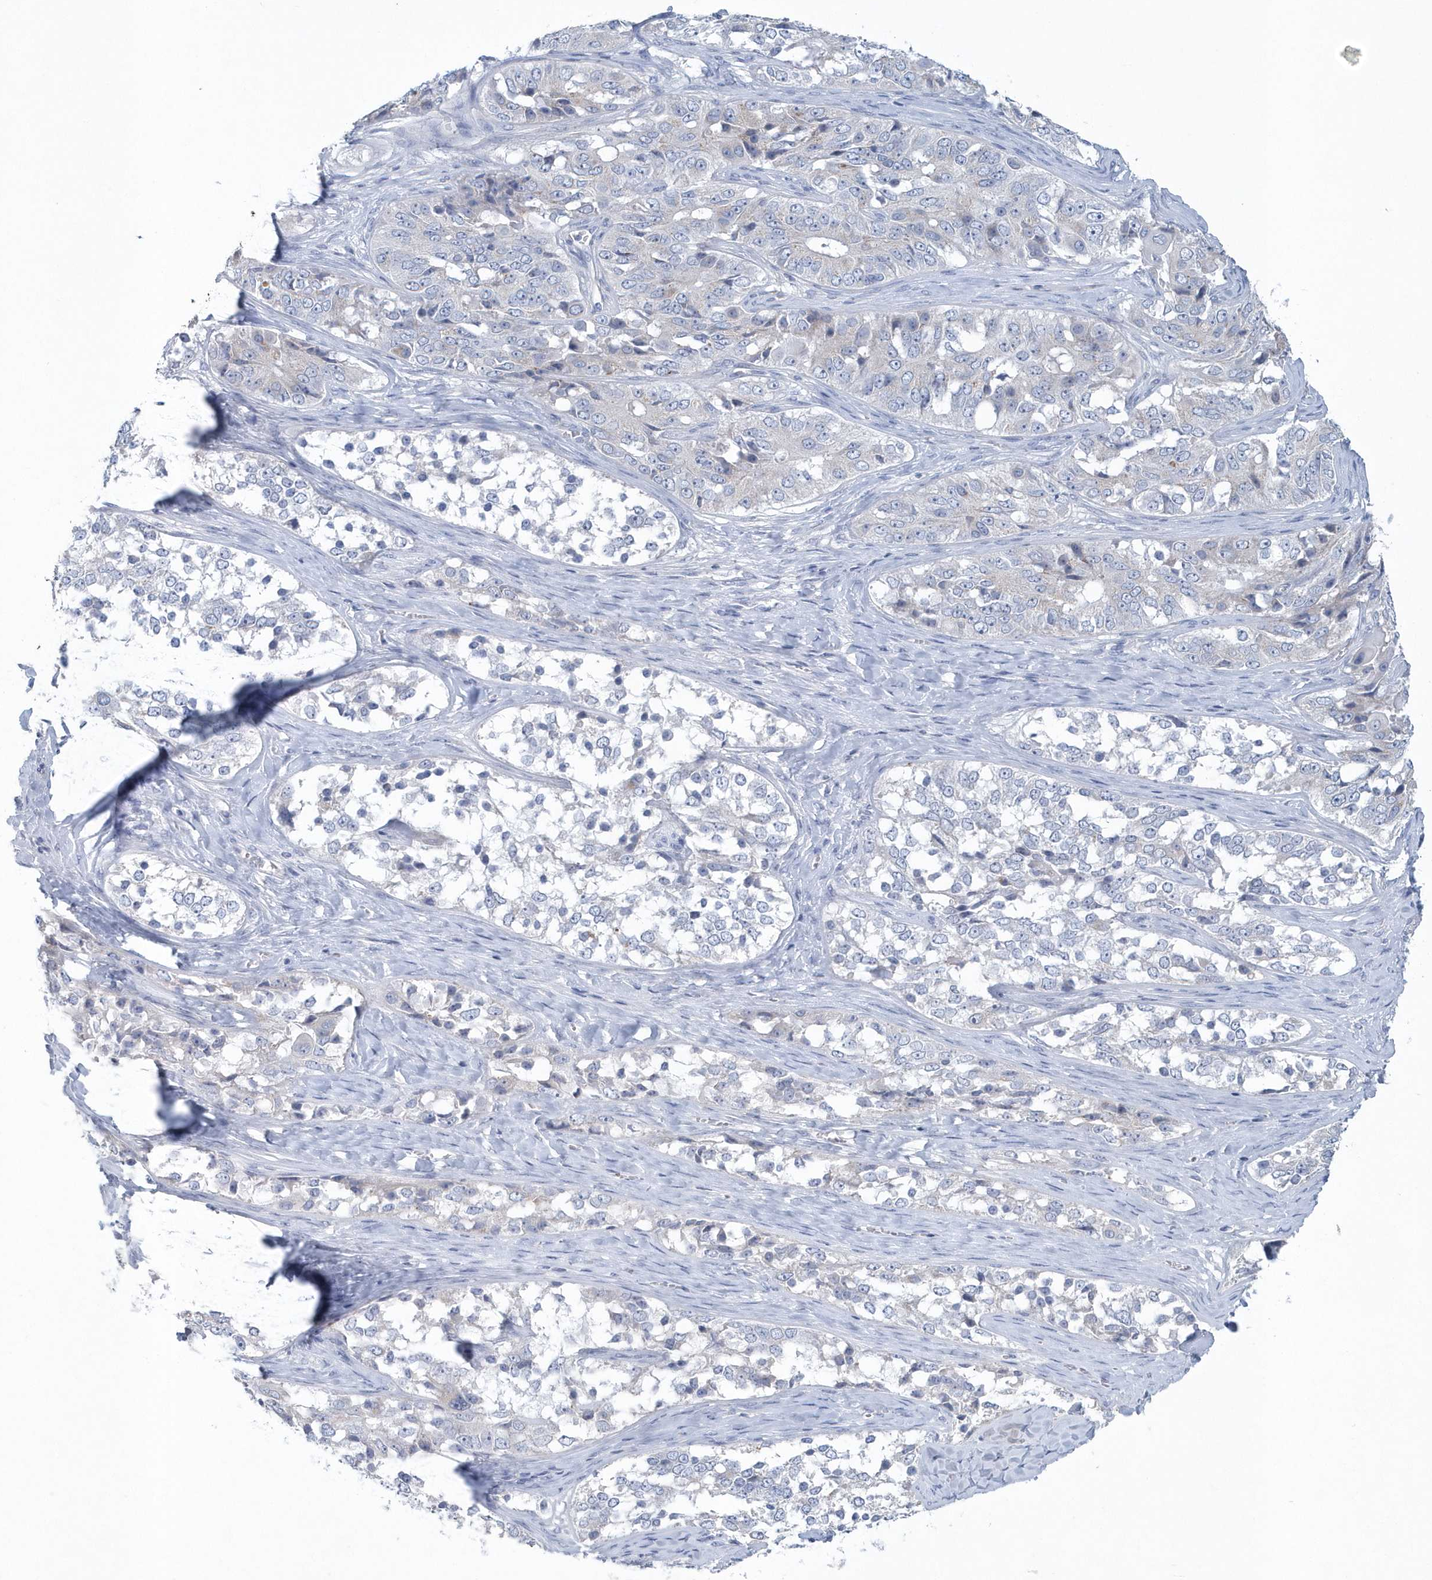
{"staining": {"intensity": "negative", "quantity": "none", "location": "none"}, "tissue": "ovarian cancer", "cell_type": "Tumor cells", "image_type": "cancer", "snomed": [{"axis": "morphology", "description": "Carcinoma, endometroid"}, {"axis": "topography", "description": "Ovary"}], "caption": "This is an IHC micrograph of ovarian cancer (endometroid carcinoma). There is no positivity in tumor cells.", "gene": "SPATA18", "patient": {"sex": "female", "age": 51}}